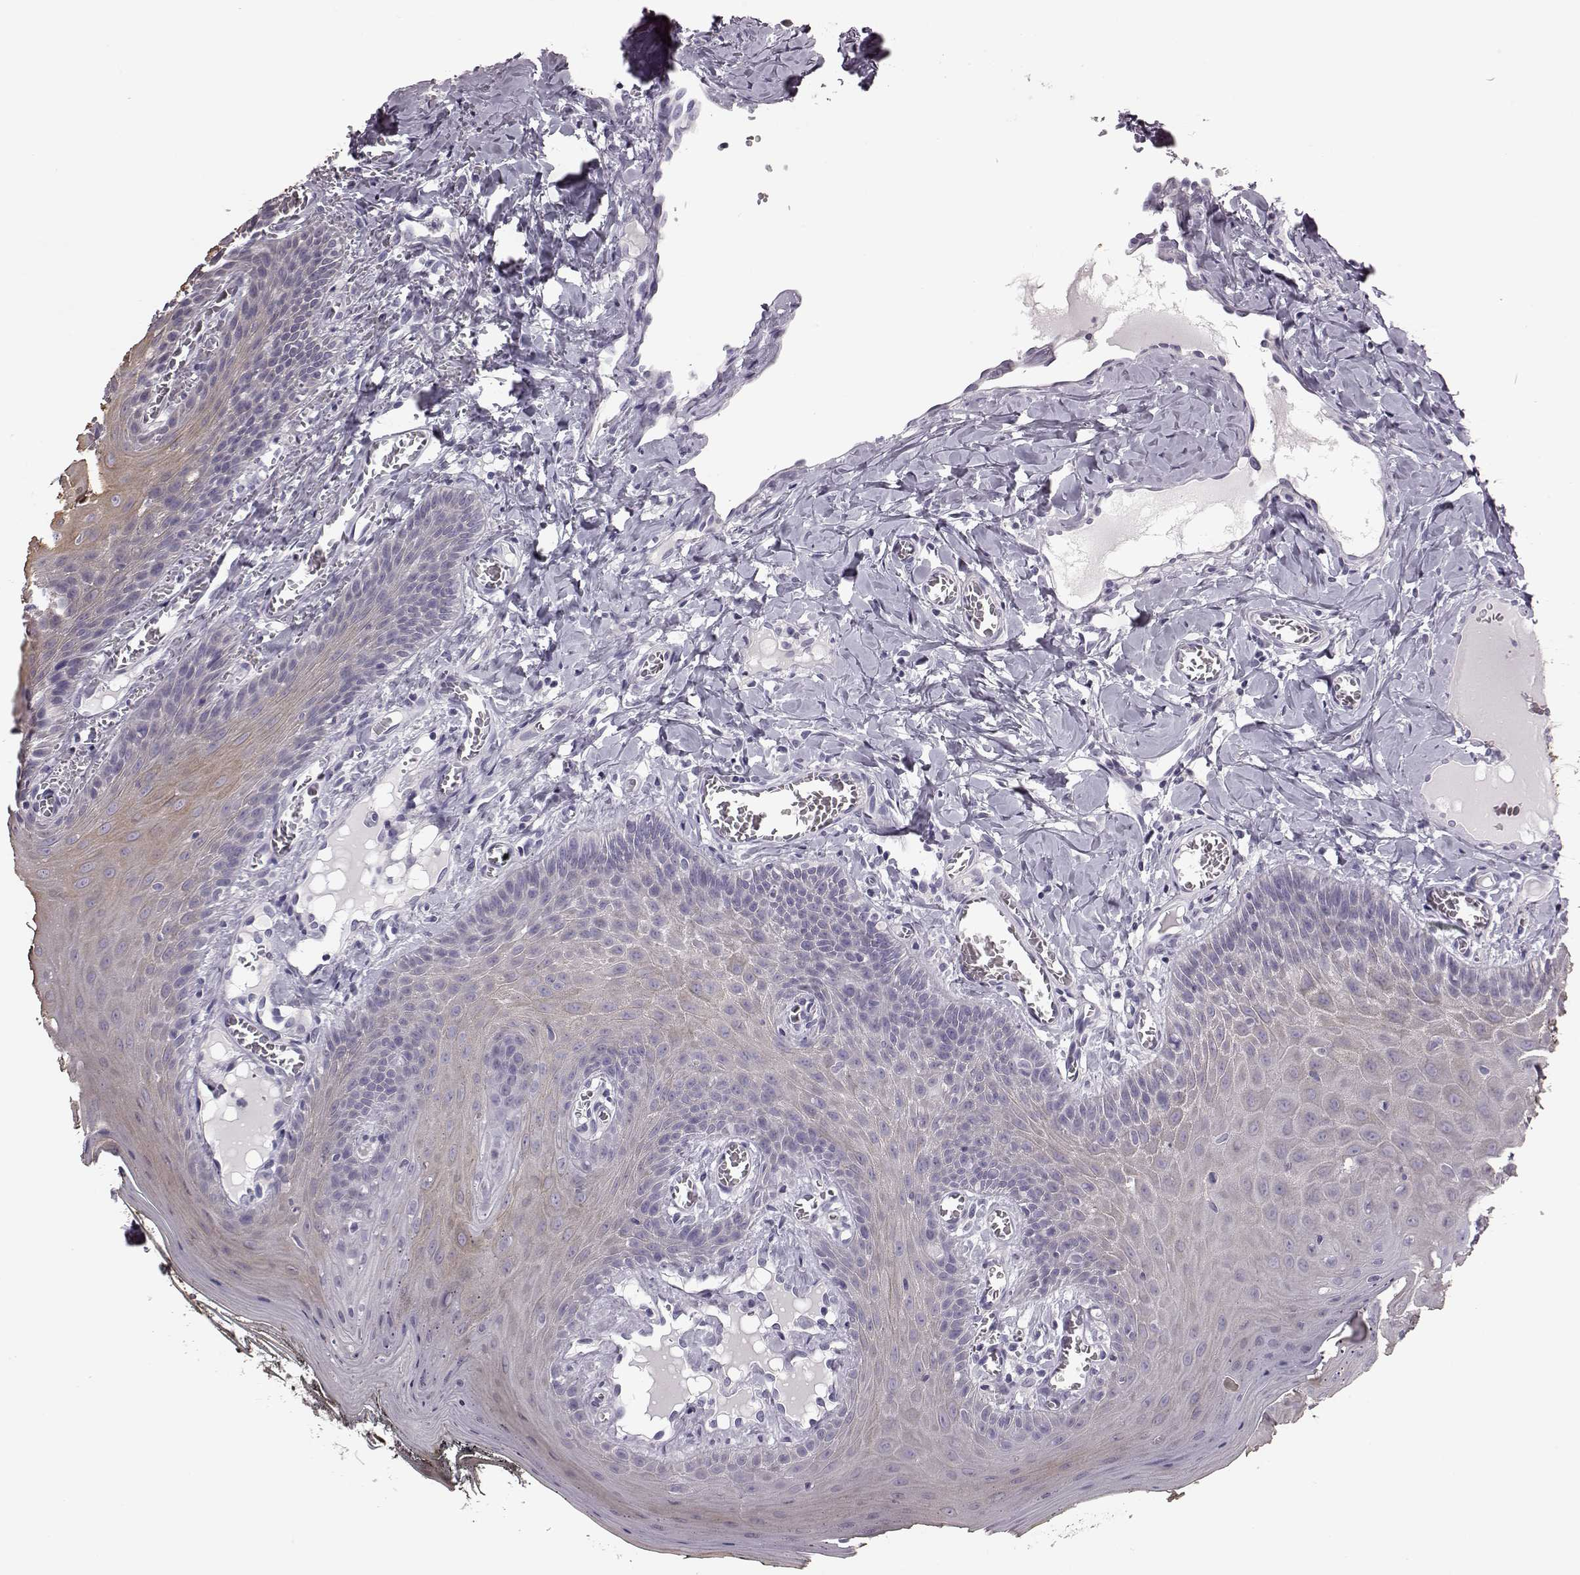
{"staining": {"intensity": "weak", "quantity": ">75%", "location": "cytoplasmic/membranous"}, "tissue": "oral mucosa", "cell_type": "Squamous epithelial cells", "image_type": "normal", "snomed": [{"axis": "morphology", "description": "Normal tissue, NOS"}, {"axis": "topography", "description": "Oral tissue"}], "caption": "This image demonstrates benign oral mucosa stained with immunohistochemistry (IHC) to label a protein in brown. The cytoplasmic/membranous of squamous epithelial cells show weak positivity for the protein. Nuclei are counter-stained blue.", "gene": "ODAD4", "patient": {"sex": "male", "age": 9}}